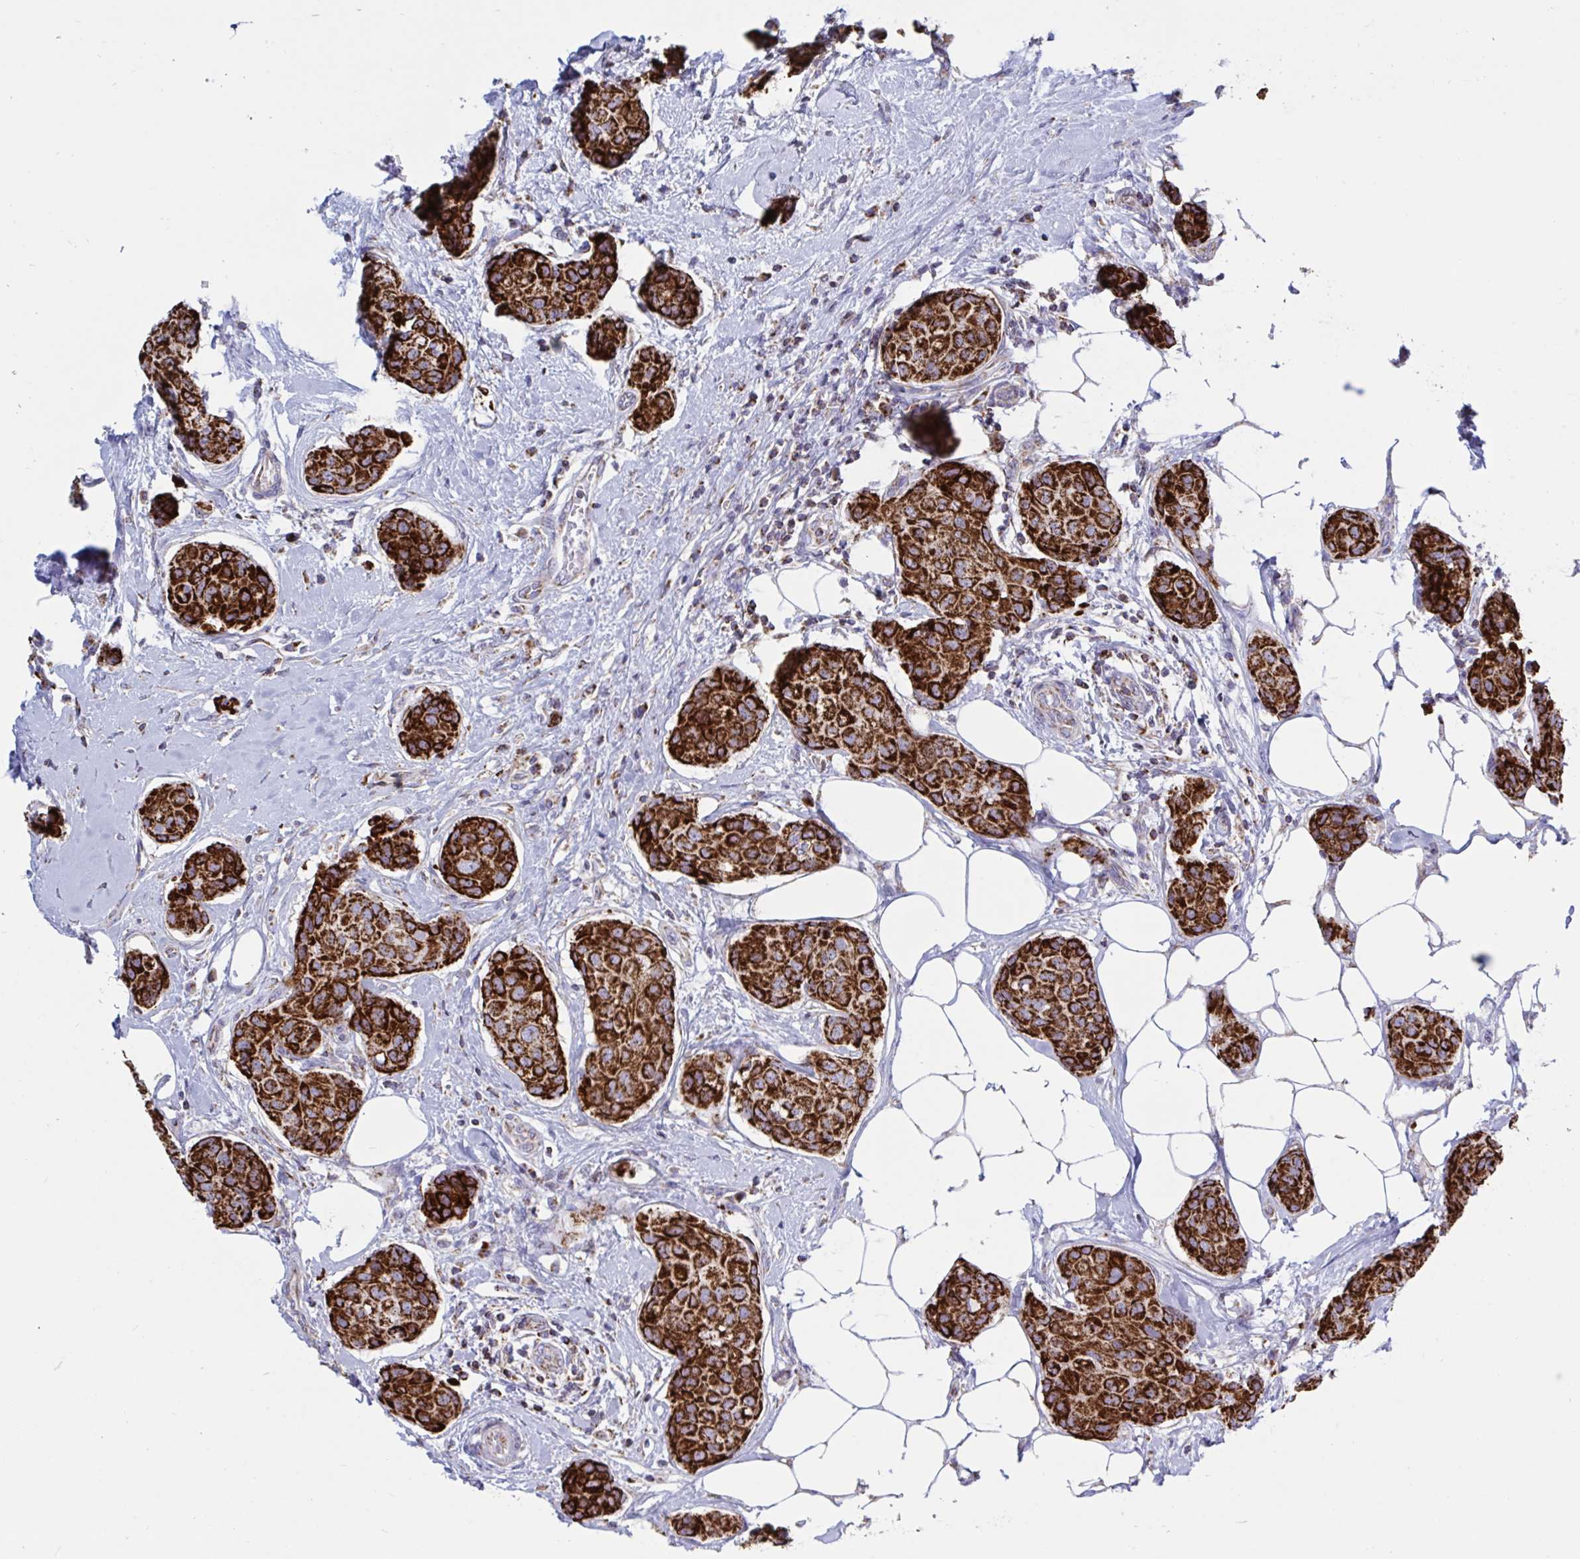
{"staining": {"intensity": "strong", "quantity": ">75%", "location": "cytoplasmic/membranous"}, "tissue": "breast cancer", "cell_type": "Tumor cells", "image_type": "cancer", "snomed": [{"axis": "morphology", "description": "Duct carcinoma"}, {"axis": "topography", "description": "Breast"}, {"axis": "topography", "description": "Lymph node"}], "caption": "IHC photomicrograph of breast invasive ductal carcinoma stained for a protein (brown), which reveals high levels of strong cytoplasmic/membranous expression in about >75% of tumor cells.", "gene": "HSPE1", "patient": {"sex": "female", "age": 80}}